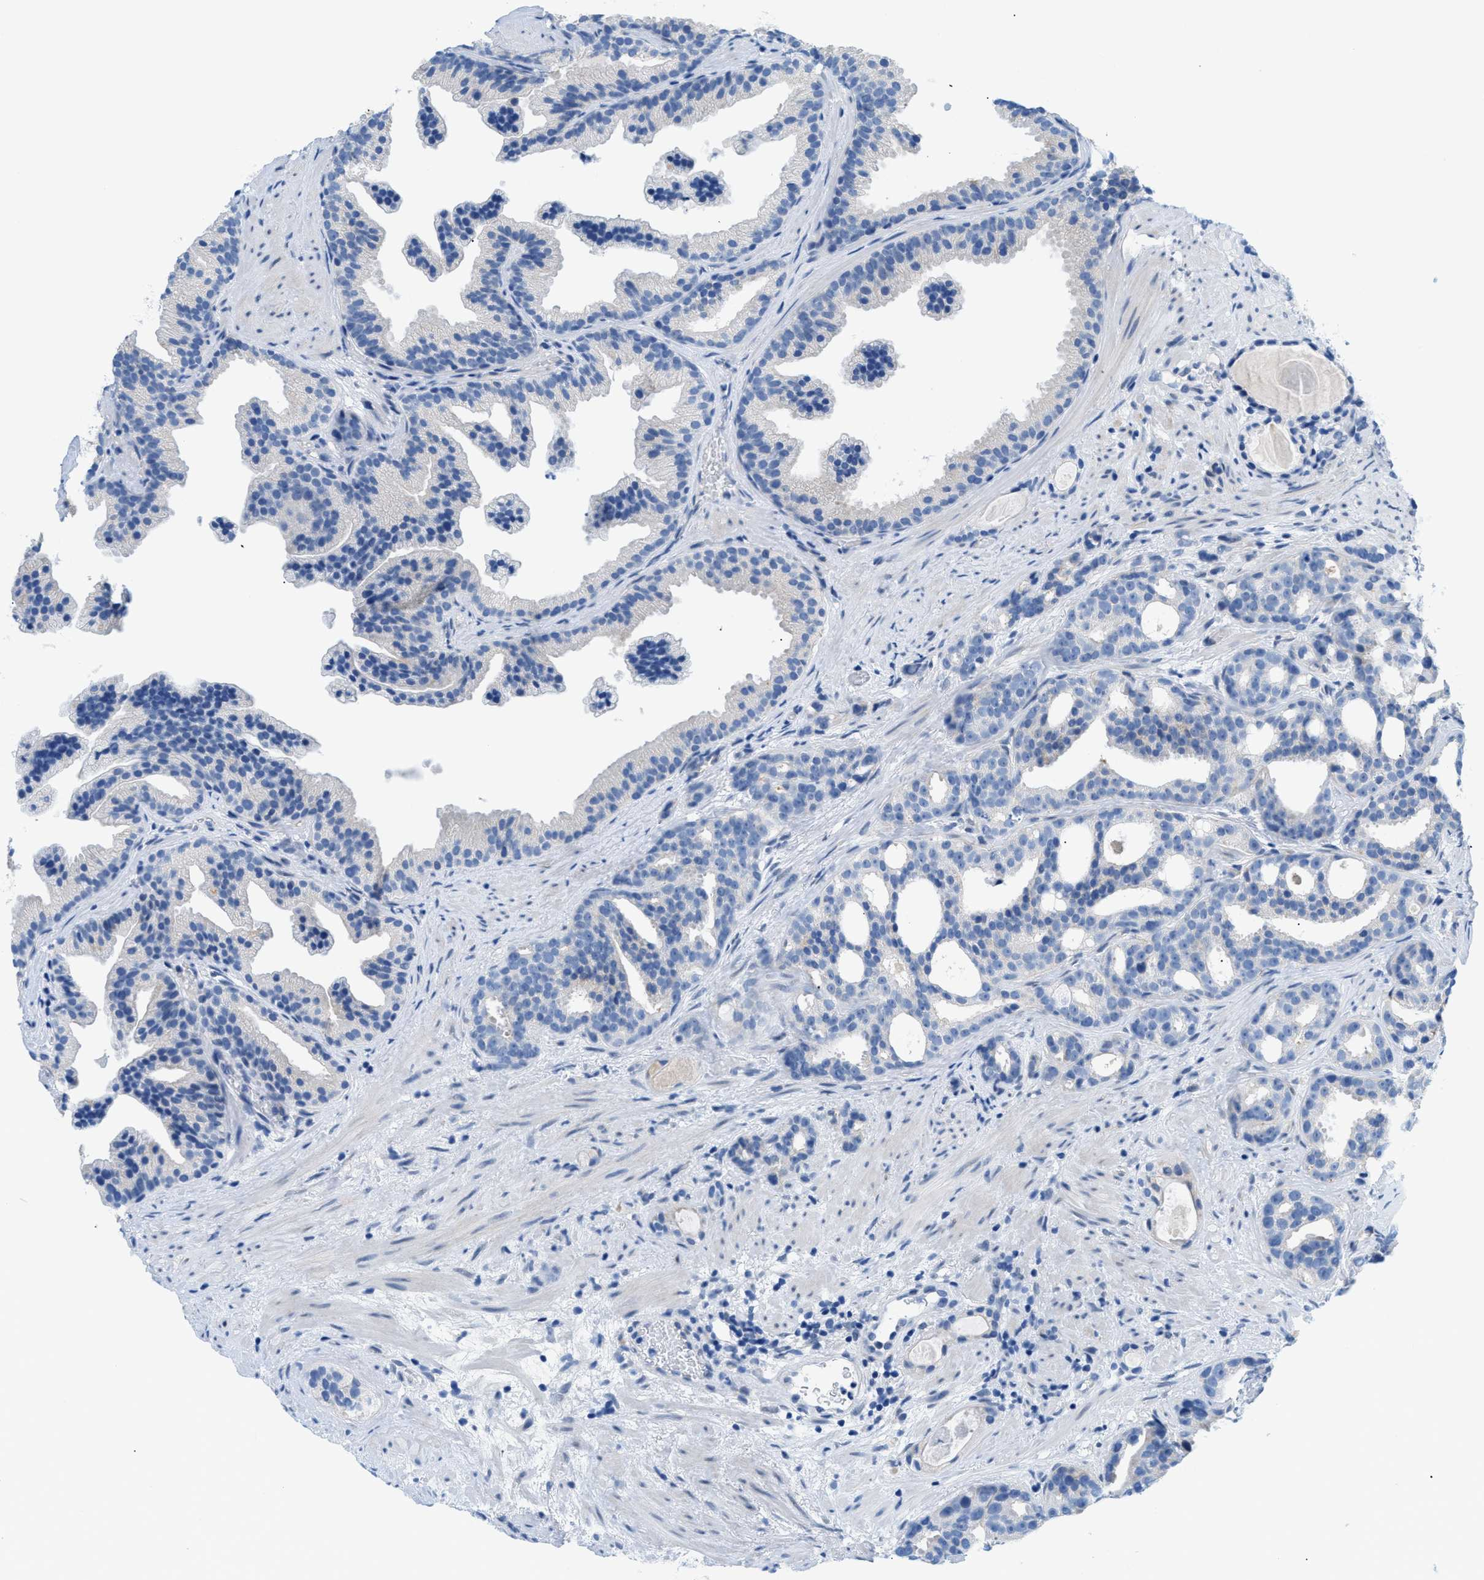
{"staining": {"intensity": "negative", "quantity": "none", "location": "none"}, "tissue": "prostate cancer", "cell_type": "Tumor cells", "image_type": "cancer", "snomed": [{"axis": "morphology", "description": "Adenocarcinoma, Low grade"}, {"axis": "topography", "description": "Prostate"}], "caption": "DAB immunohistochemical staining of human low-grade adenocarcinoma (prostate) shows no significant staining in tumor cells.", "gene": "FDCSP", "patient": {"sex": "male", "age": 89}}